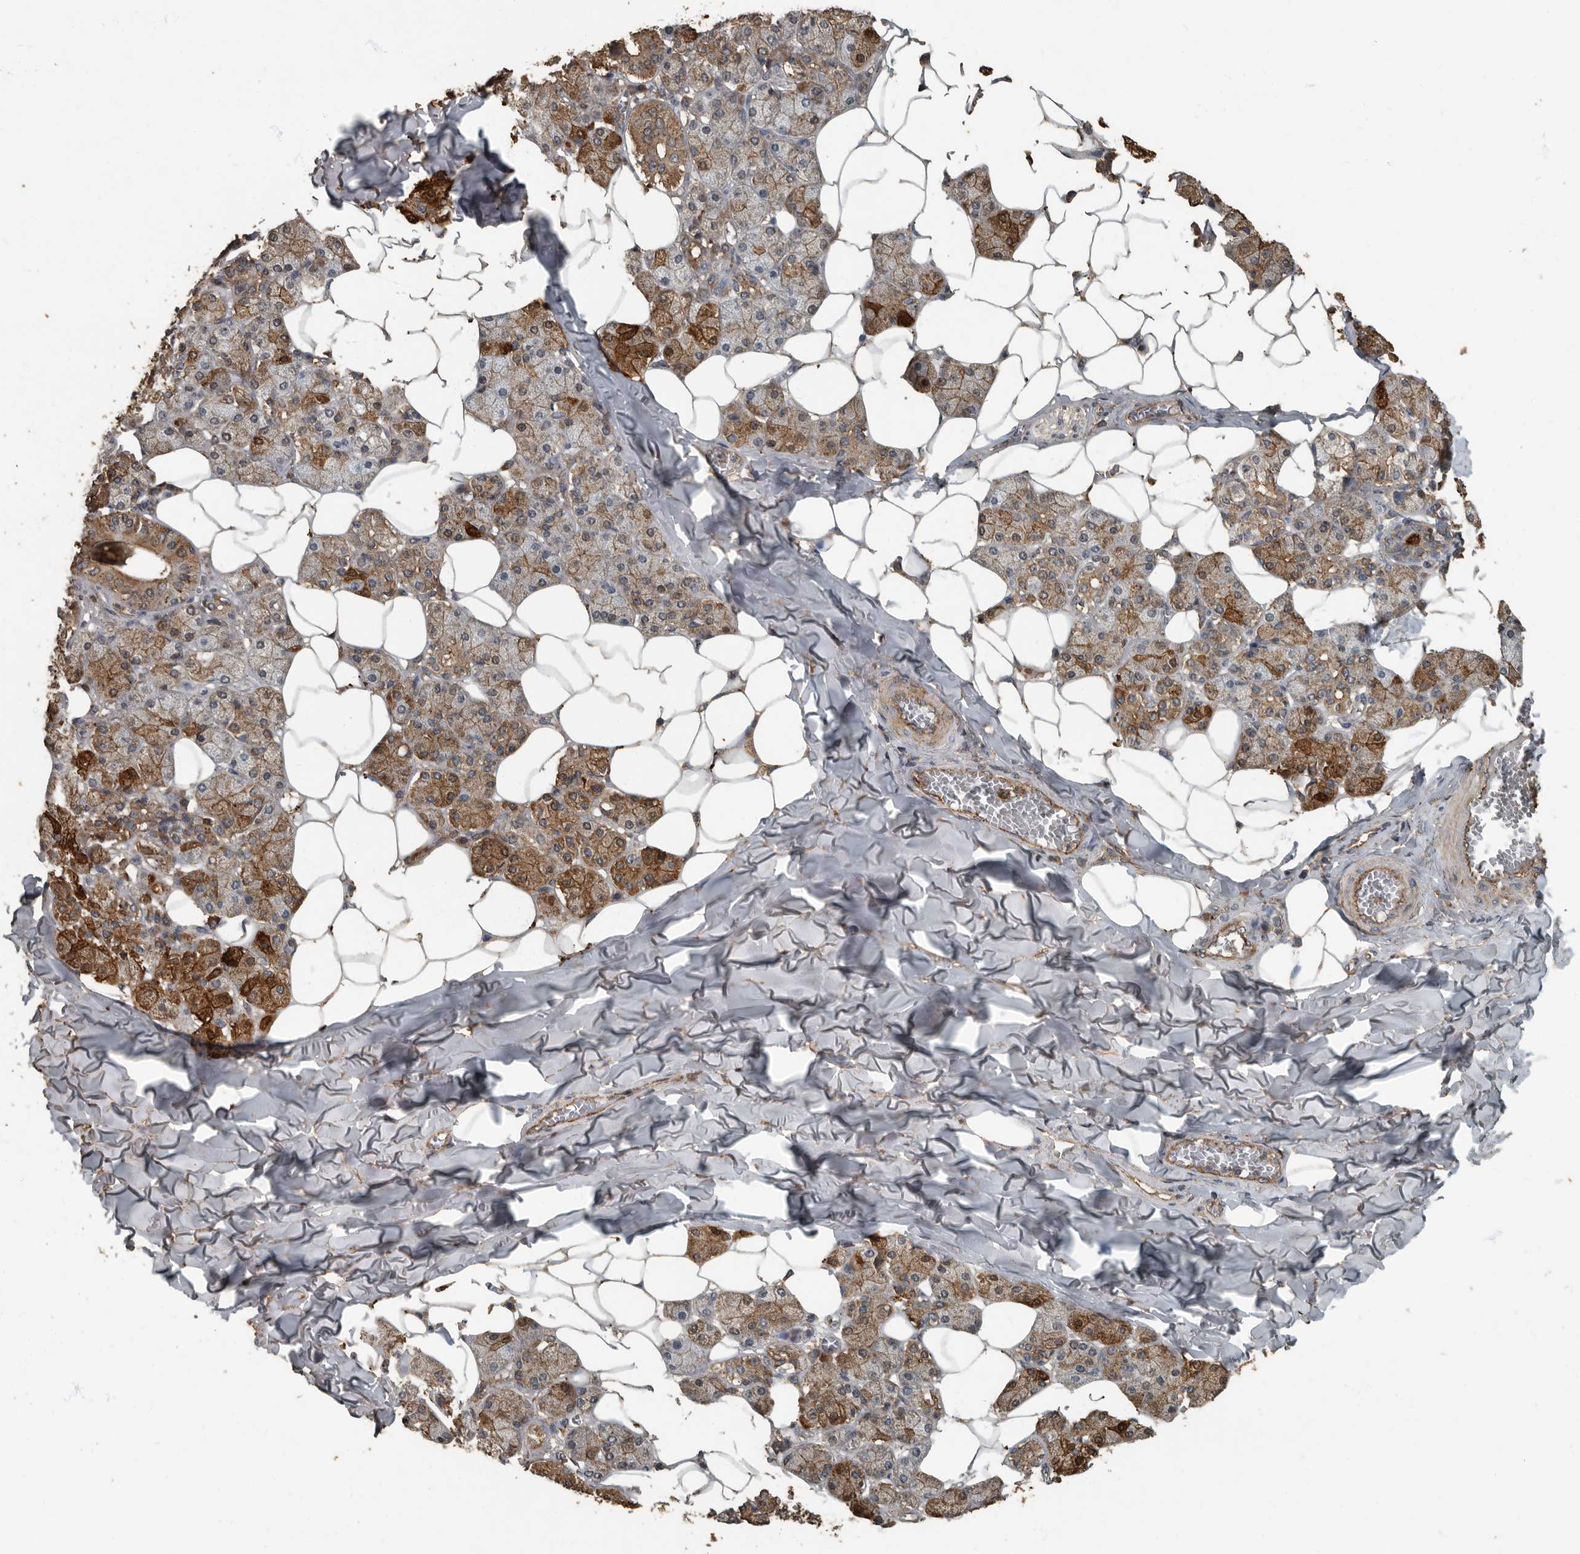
{"staining": {"intensity": "strong", "quantity": "25%-75%", "location": "cytoplasmic/membranous"}, "tissue": "salivary gland", "cell_type": "Glandular cells", "image_type": "normal", "snomed": [{"axis": "morphology", "description": "Normal tissue, NOS"}, {"axis": "topography", "description": "Salivary gland"}], "caption": "This image demonstrates normal salivary gland stained with IHC to label a protein in brown. The cytoplasmic/membranous of glandular cells show strong positivity for the protein. Nuclei are counter-stained blue.", "gene": "IL15RA", "patient": {"sex": "female", "age": 33}}